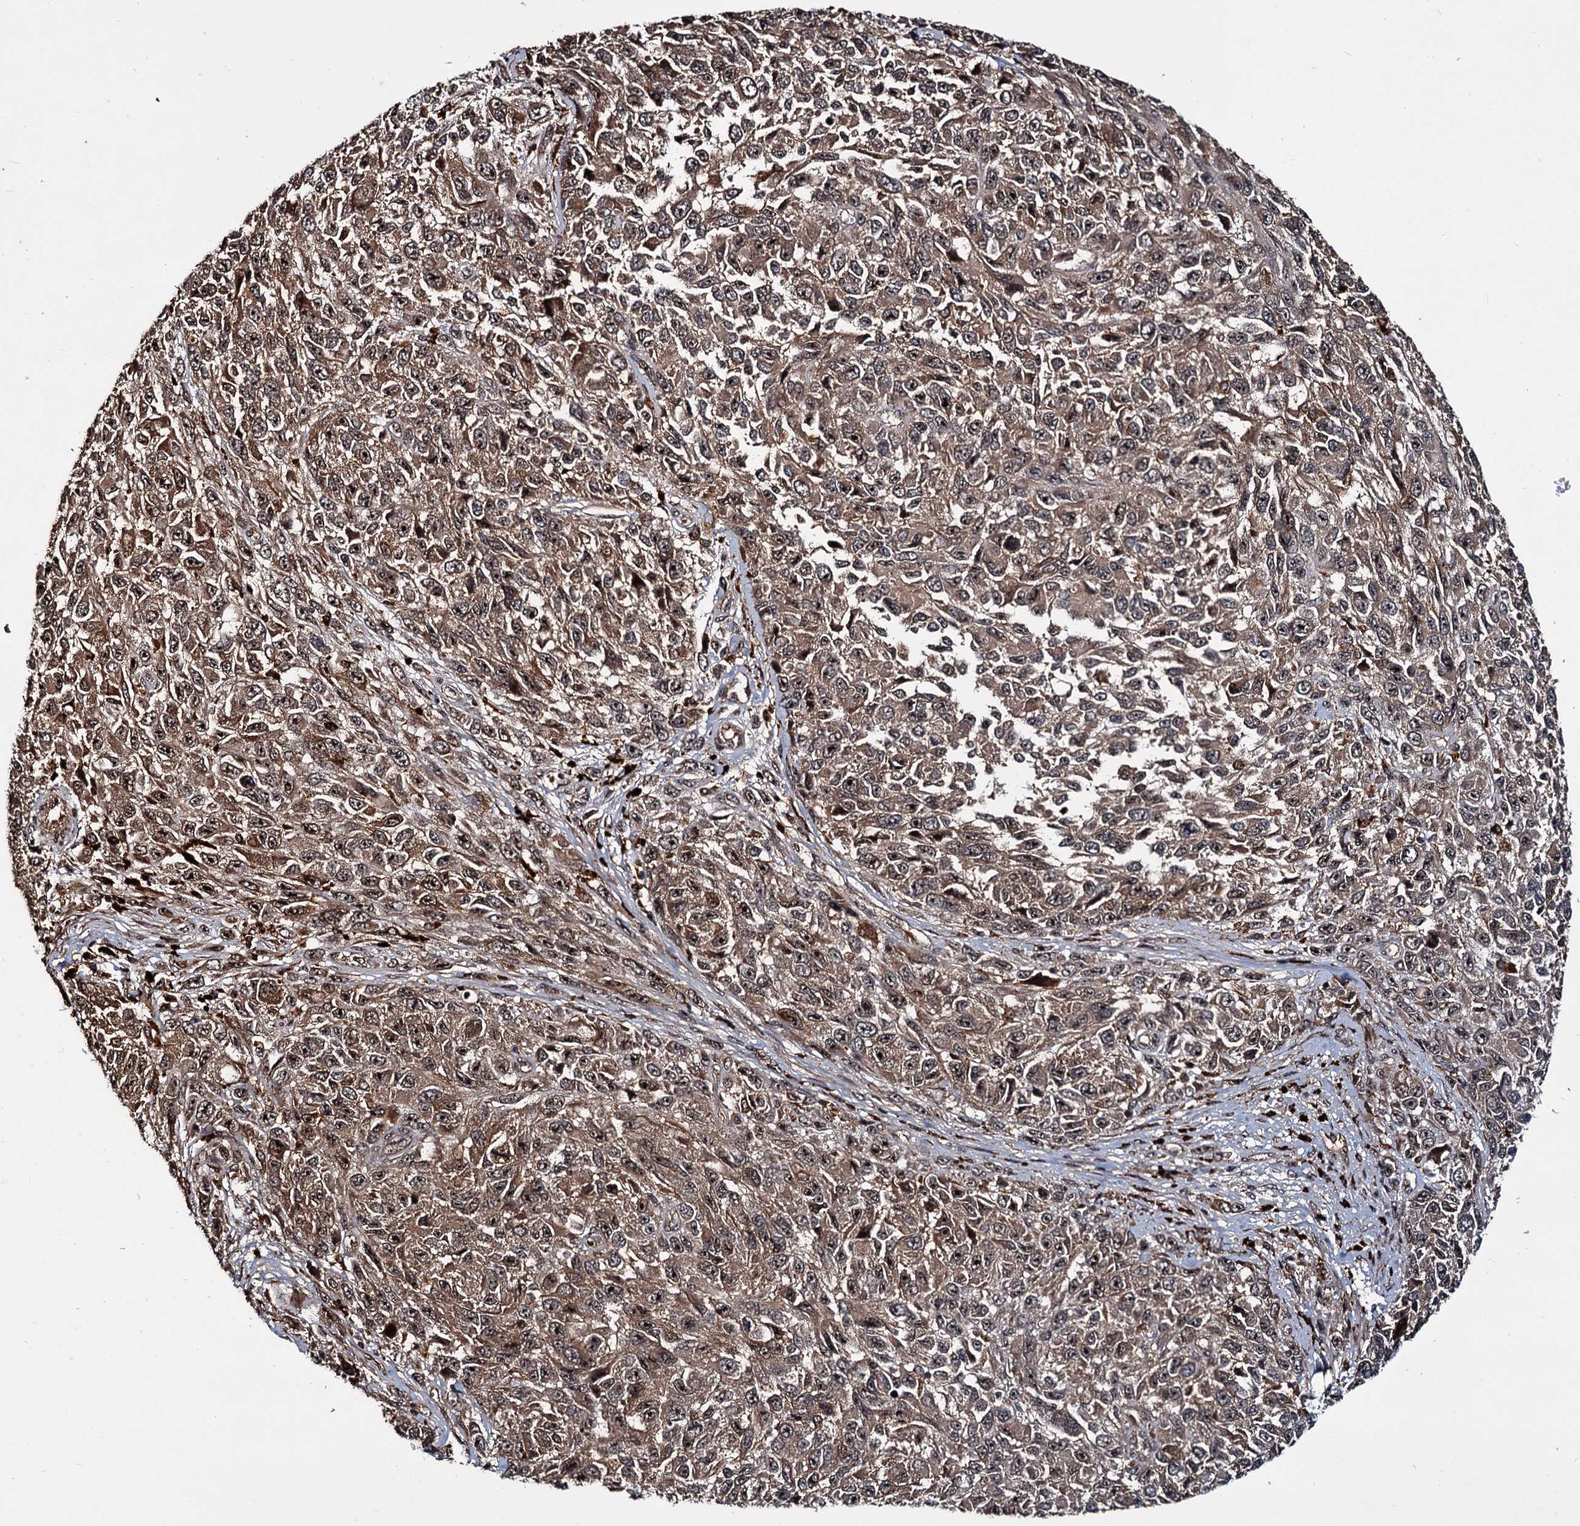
{"staining": {"intensity": "moderate", "quantity": ">75%", "location": "cytoplasmic/membranous,nuclear"}, "tissue": "melanoma", "cell_type": "Tumor cells", "image_type": "cancer", "snomed": [{"axis": "morphology", "description": "Normal tissue, NOS"}, {"axis": "morphology", "description": "Malignant melanoma, NOS"}, {"axis": "topography", "description": "Skin"}], "caption": "Immunohistochemistry (IHC) histopathology image of melanoma stained for a protein (brown), which reveals medium levels of moderate cytoplasmic/membranous and nuclear expression in approximately >75% of tumor cells.", "gene": "CEP192", "patient": {"sex": "female", "age": 96}}